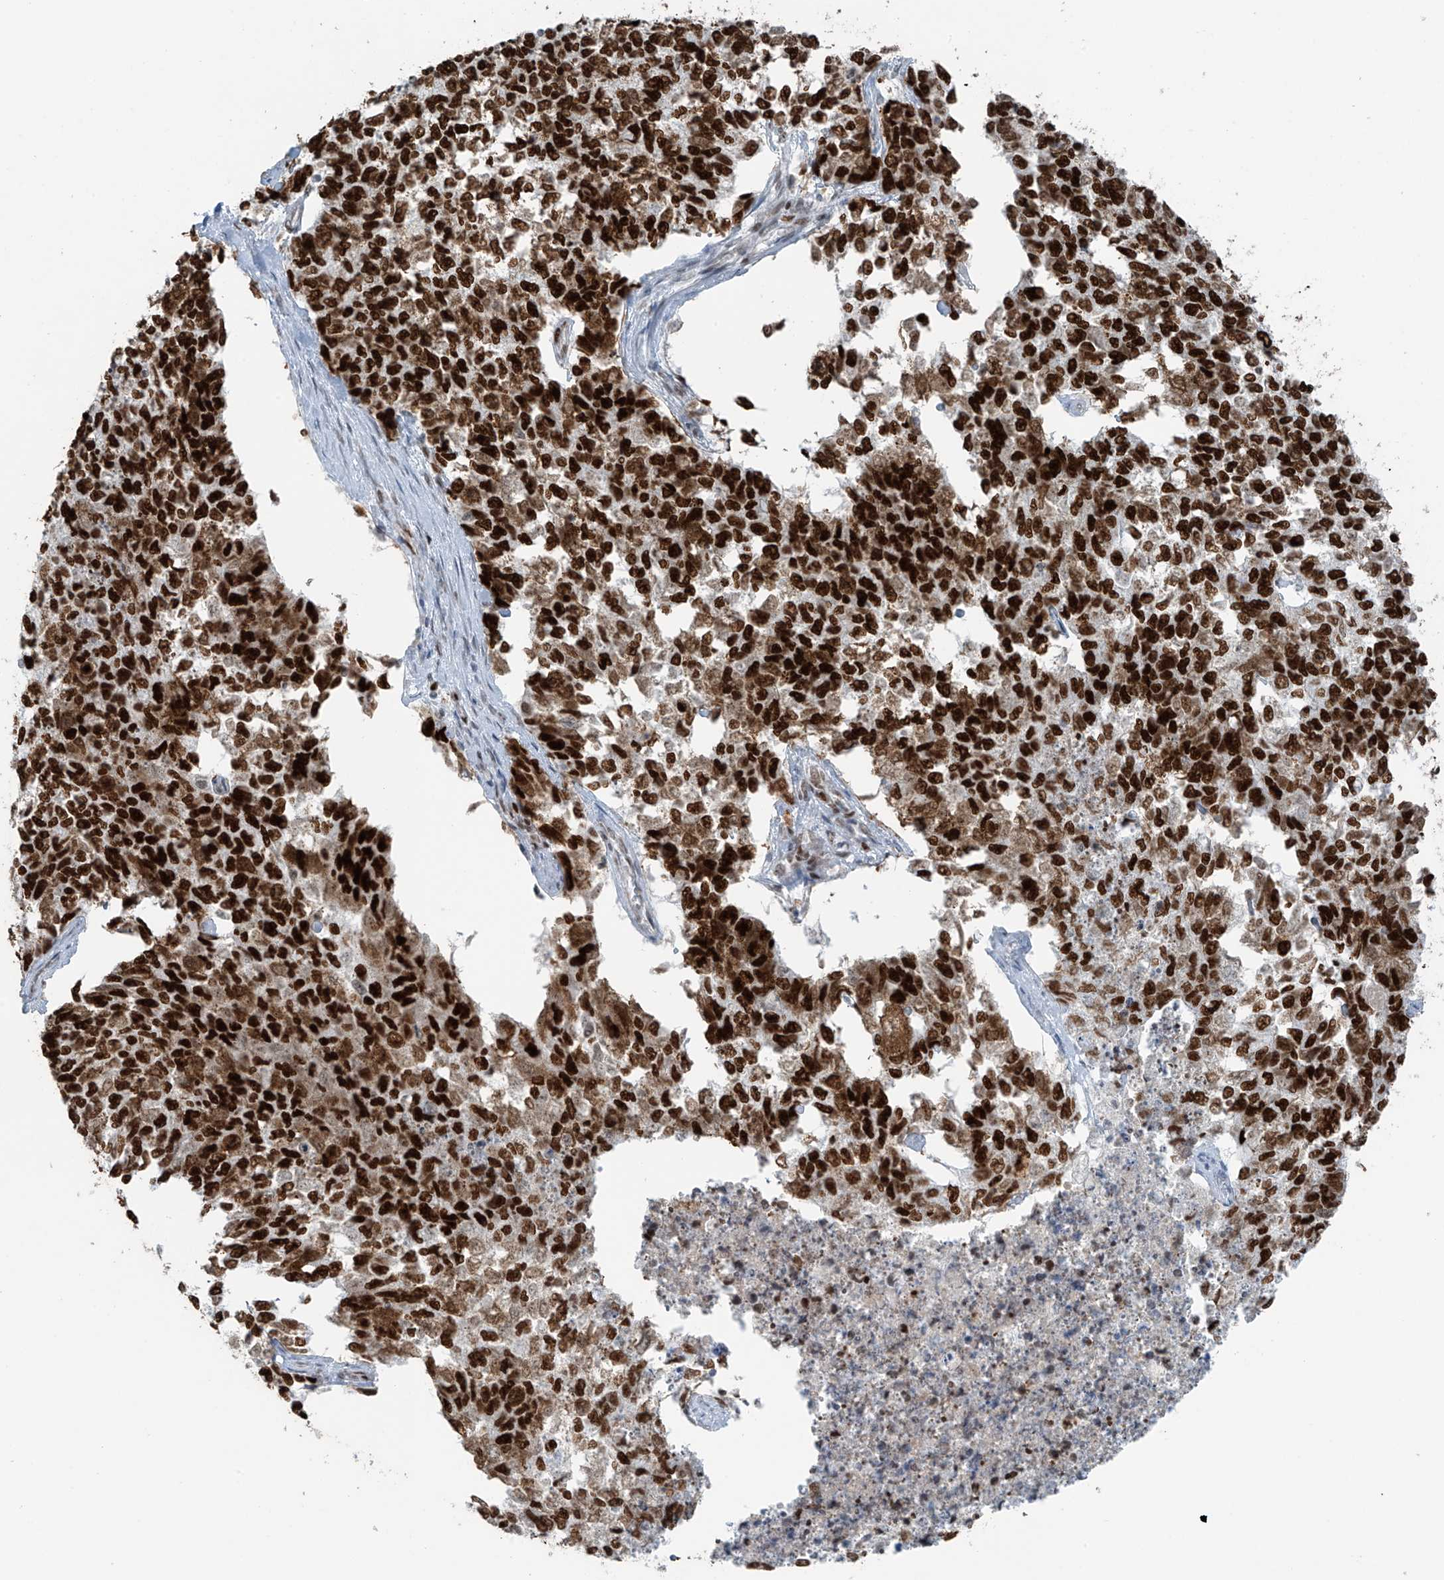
{"staining": {"intensity": "strong", "quantity": ">75%", "location": "nuclear"}, "tissue": "cervical cancer", "cell_type": "Tumor cells", "image_type": "cancer", "snomed": [{"axis": "morphology", "description": "Squamous cell carcinoma, NOS"}, {"axis": "topography", "description": "Cervix"}], "caption": "This histopathology image reveals immunohistochemistry staining of cervical cancer, with high strong nuclear expression in approximately >75% of tumor cells.", "gene": "WRNIP1", "patient": {"sex": "female", "age": 63}}